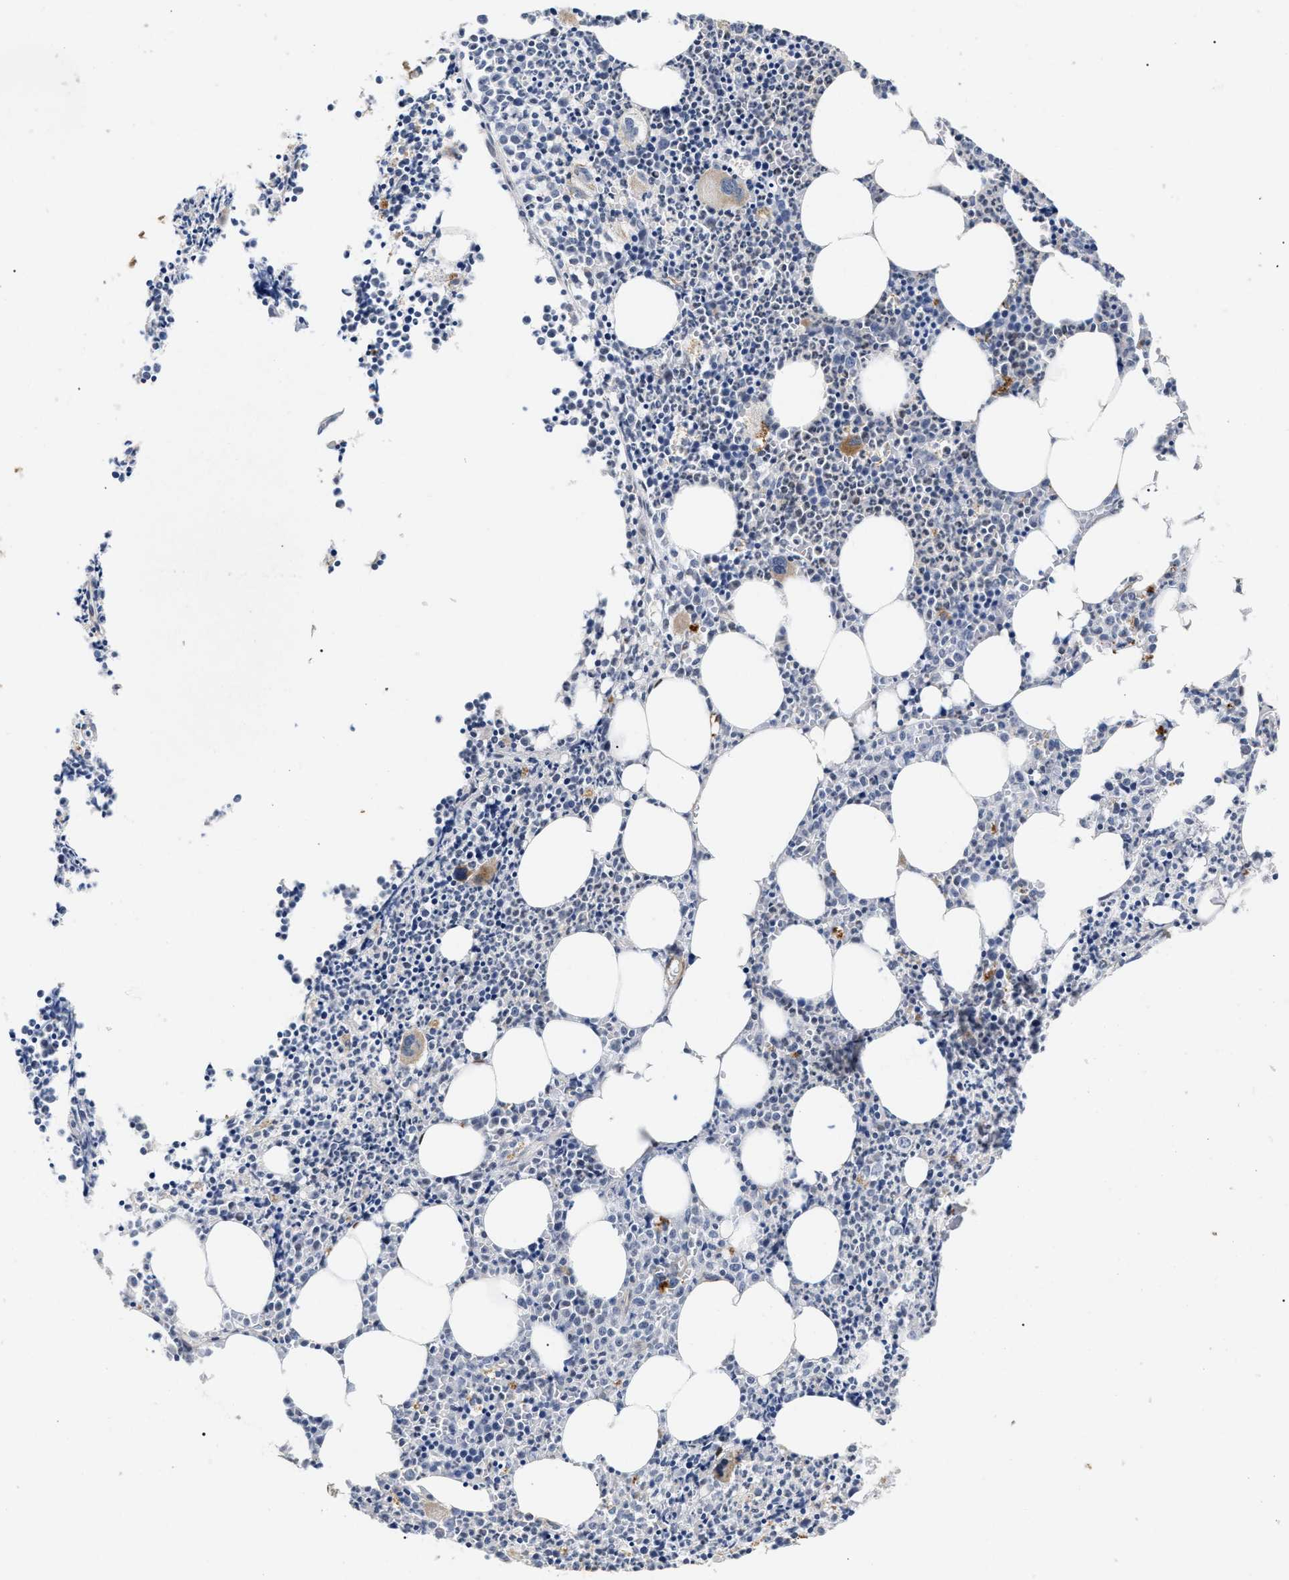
{"staining": {"intensity": "moderate", "quantity": "<25%", "location": "cytoplasmic/membranous"}, "tissue": "bone marrow", "cell_type": "Hematopoietic cells", "image_type": "normal", "snomed": [{"axis": "morphology", "description": "Normal tissue, NOS"}, {"axis": "morphology", "description": "Inflammation, NOS"}, {"axis": "topography", "description": "Bone marrow"}], "caption": "Bone marrow stained with a brown dye shows moderate cytoplasmic/membranous positive expression in approximately <25% of hematopoietic cells.", "gene": "ST6GALNAC6", "patient": {"sex": "female", "age": 53}}